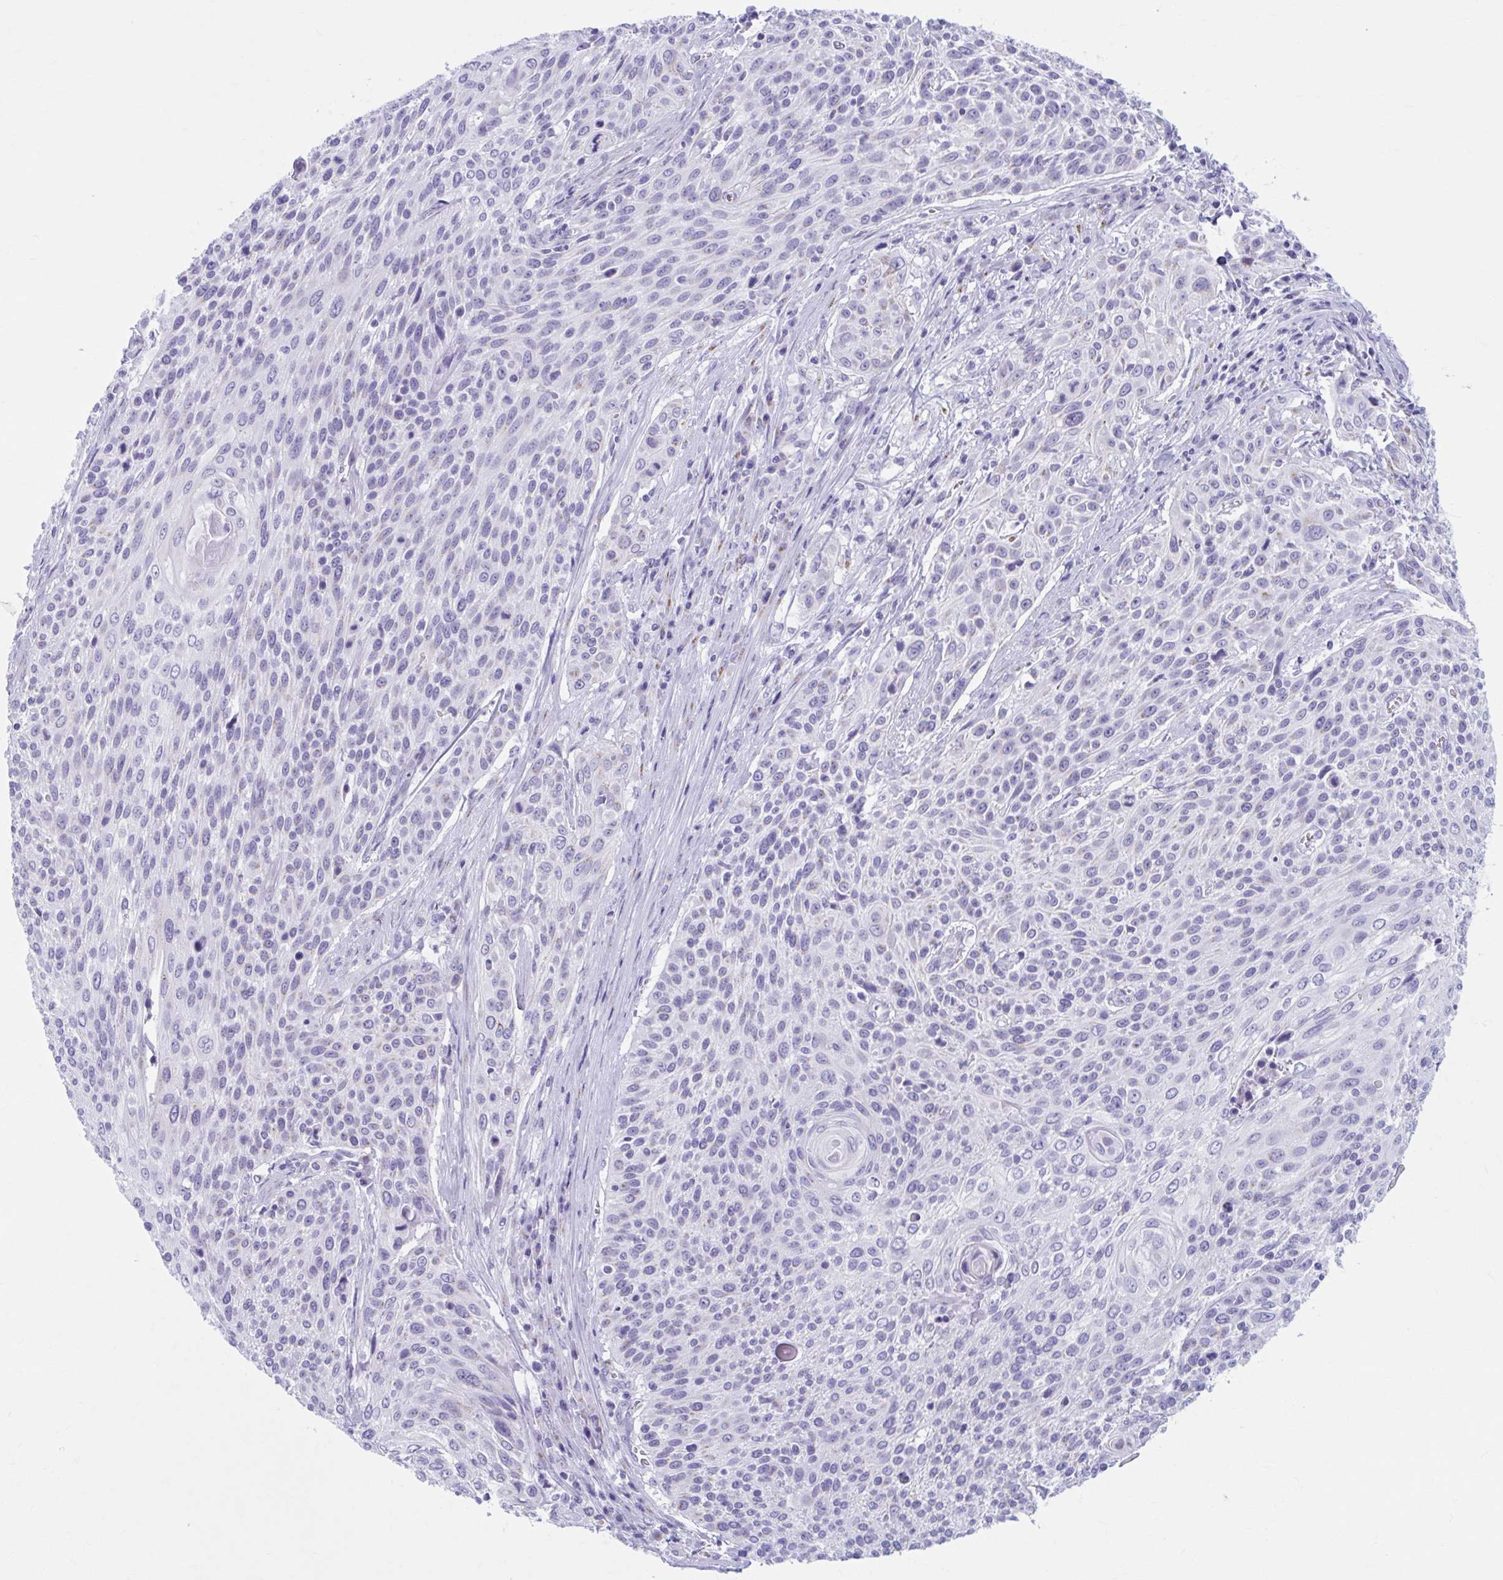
{"staining": {"intensity": "negative", "quantity": "none", "location": "none"}, "tissue": "cervical cancer", "cell_type": "Tumor cells", "image_type": "cancer", "snomed": [{"axis": "morphology", "description": "Squamous cell carcinoma, NOS"}, {"axis": "topography", "description": "Cervix"}], "caption": "Cervical cancer stained for a protein using immunohistochemistry shows no staining tumor cells.", "gene": "KCNE2", "patient": {"sex": "female", "age": 31}}